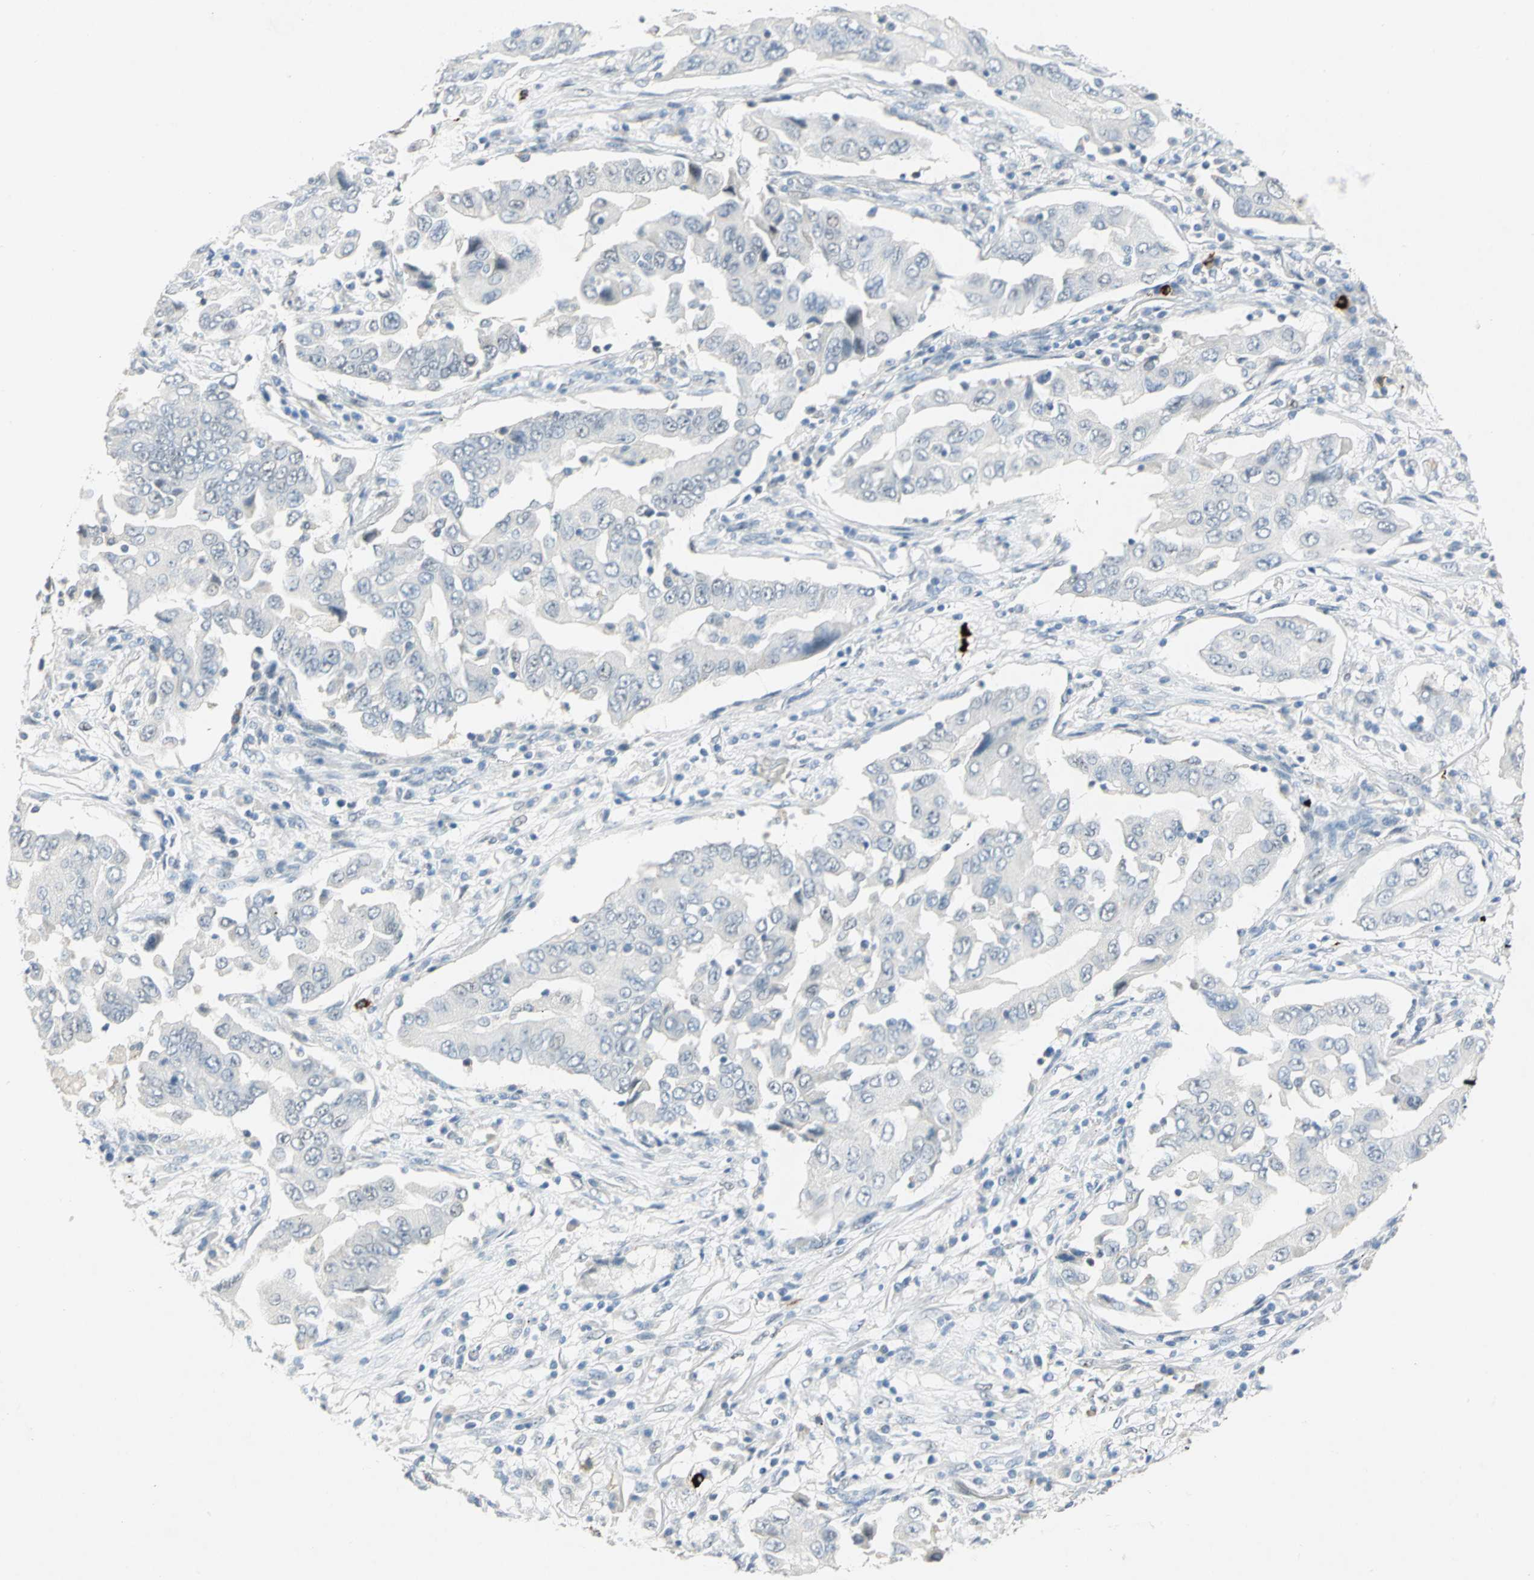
{"staining": {"intensity": "negative", "quantity": "none", "location": "none"}, "tissue": "lung cancer", "cell_type": "Tumor cells", "image_type": "cancer", "snomed": [{"axis": "morphology", "description": "Adenocarcinoma, NOS"}, {"axis": "topography", "description": "Lung"}], "caption": "Tumor cells show no significant staining in lung adenocarcinoma. The staining was performed using DAB to visualize the protein expression in brown, while the nuclei were stained in blue with hematoxylin (Magnification: 20x).", "gene": "NAB2", "patient": {"sex": "female", "age": 65}}